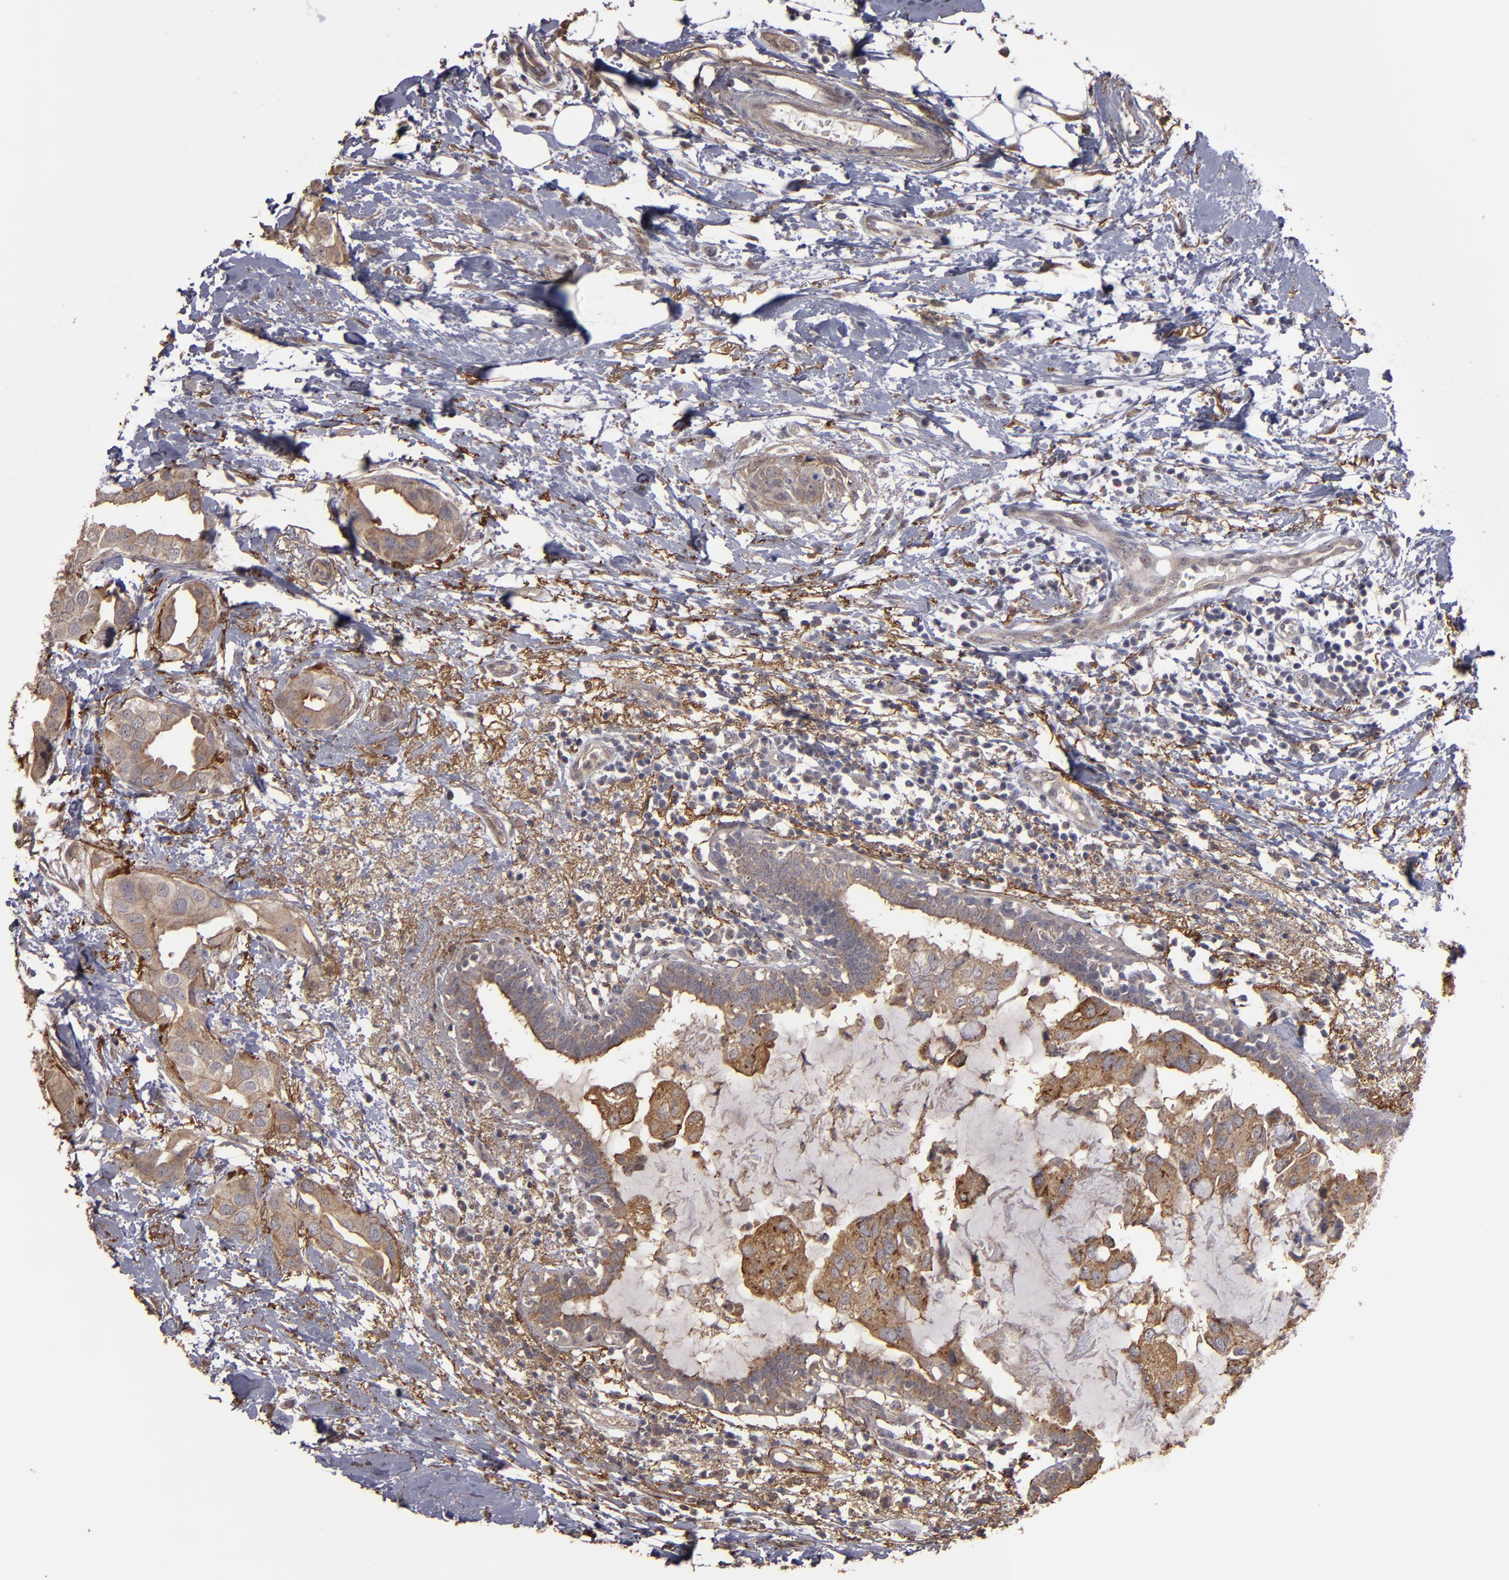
{"staining": {"intensity": "moderate", "quantity": ">75%", "location": "cytoplasmic/membranous"}, "tissue": "breast cancer", "cell_type": "Tumor cells", "image_type": "cancer", "snomed": [{"axis": "morphology", "description": "Duct carcinoma"}, {"axis": "topography", "description": "Breast"}], "caption": "Protein expression analysis of human breast intraductal carcinoma reveals moderate cytoplasmic/membranous expression in about >75% of tumor cells.", "gene": "CD55", "patient": {"sex": "female", "age": 40}}